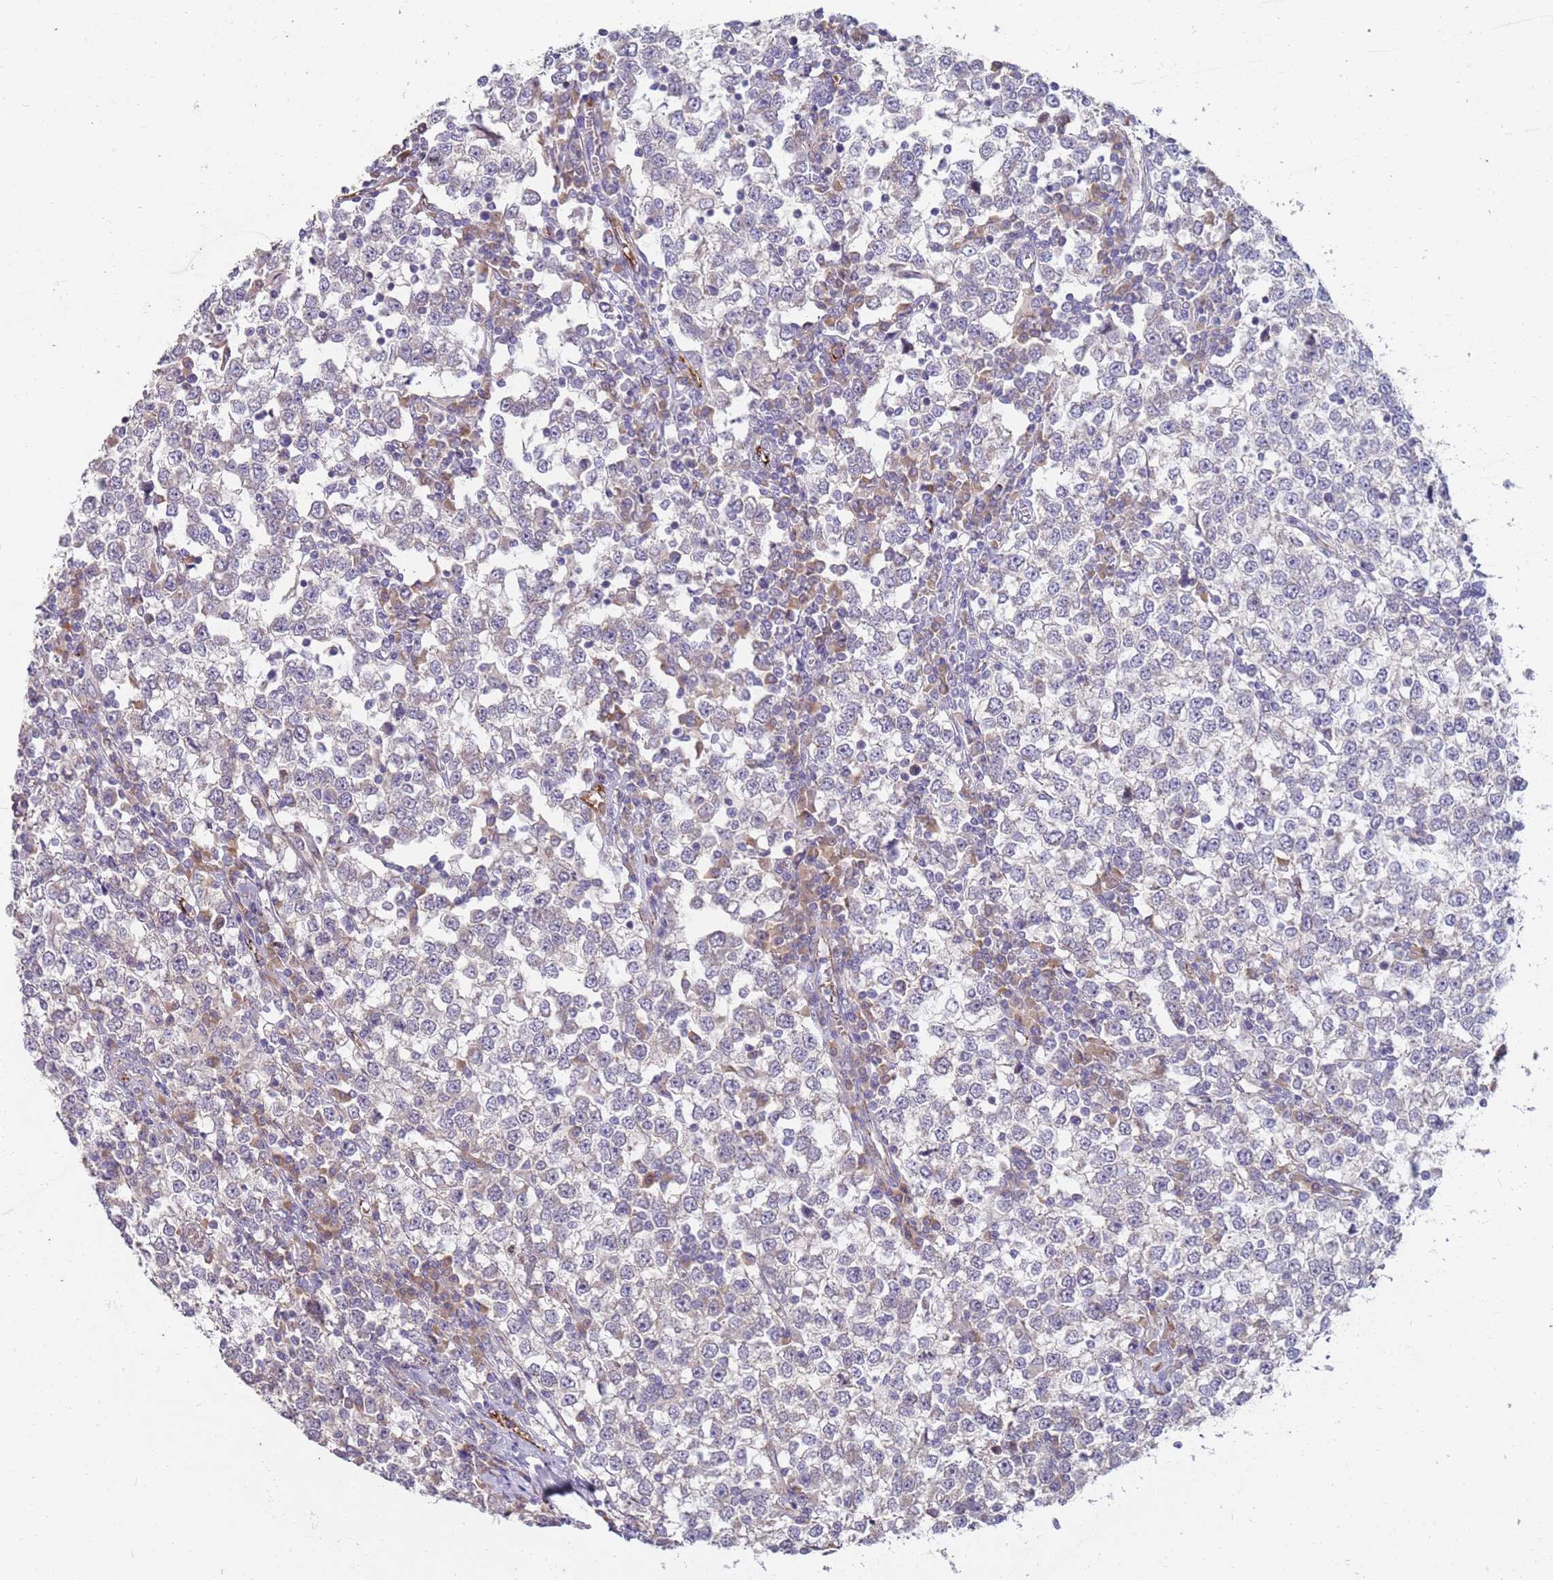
{"staining": {"intensity": "negative", "quantity": "none", "location": "none"}, "tissue": "testis cancer", "cell_type": "Tumor cells", "image_type": "cancer", "snomed": [{"axis": "morphology", "description": "Seminoma, NOS"}, {"axis": "topography", "description": "Testis"}], "caption": "The micrograph demonstrates no staining of tumor cells in seminoma (testis).", "gene": "NMUR2", "patient": {"sex": "male", "age": 65}}